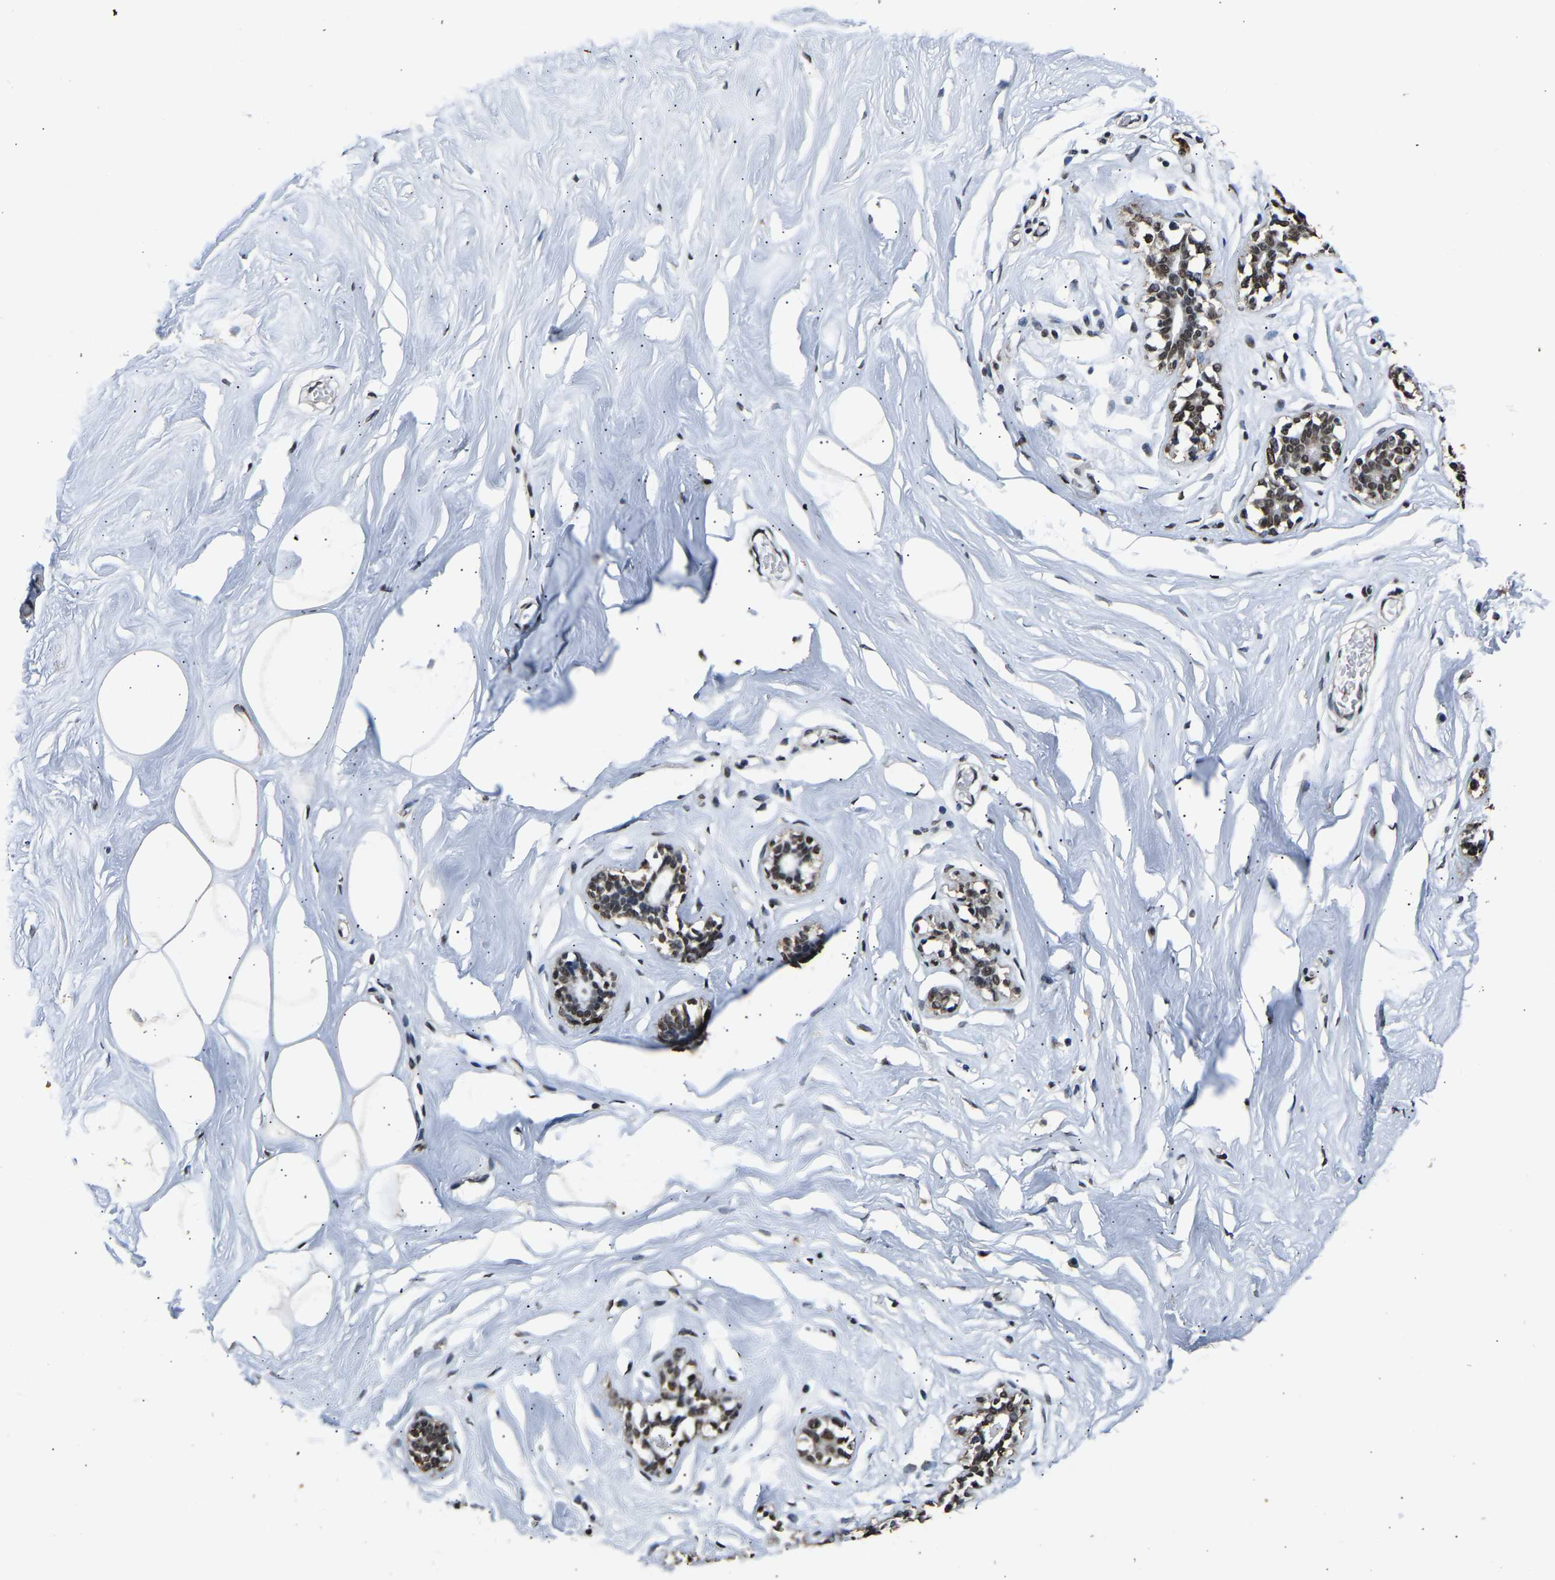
{"staining": {"intensity": "moderate", "quantity": ">75%", "location": "nuclear"}, "tissue": "adipose tissue", "cell_type": "Adipocytes", "image_type": "normal", "snomed": [{"axis": "morphology", "description": "Normal tissue, NOS"}, {"axis": "morphology", "description": "Fibrosis, NOS"}, {"axis": "topography", "description": "Breast"}, {"axis": "topography", "description": "Adipose tissue"}], "caption": "Immunohistochemical staining of unremarkable adipose tissue displays moderate nuclear protein staining in approximately >75% of adipocytes.", "gene": "SAFB", "patient": {"sex": "female", "age": 39}}